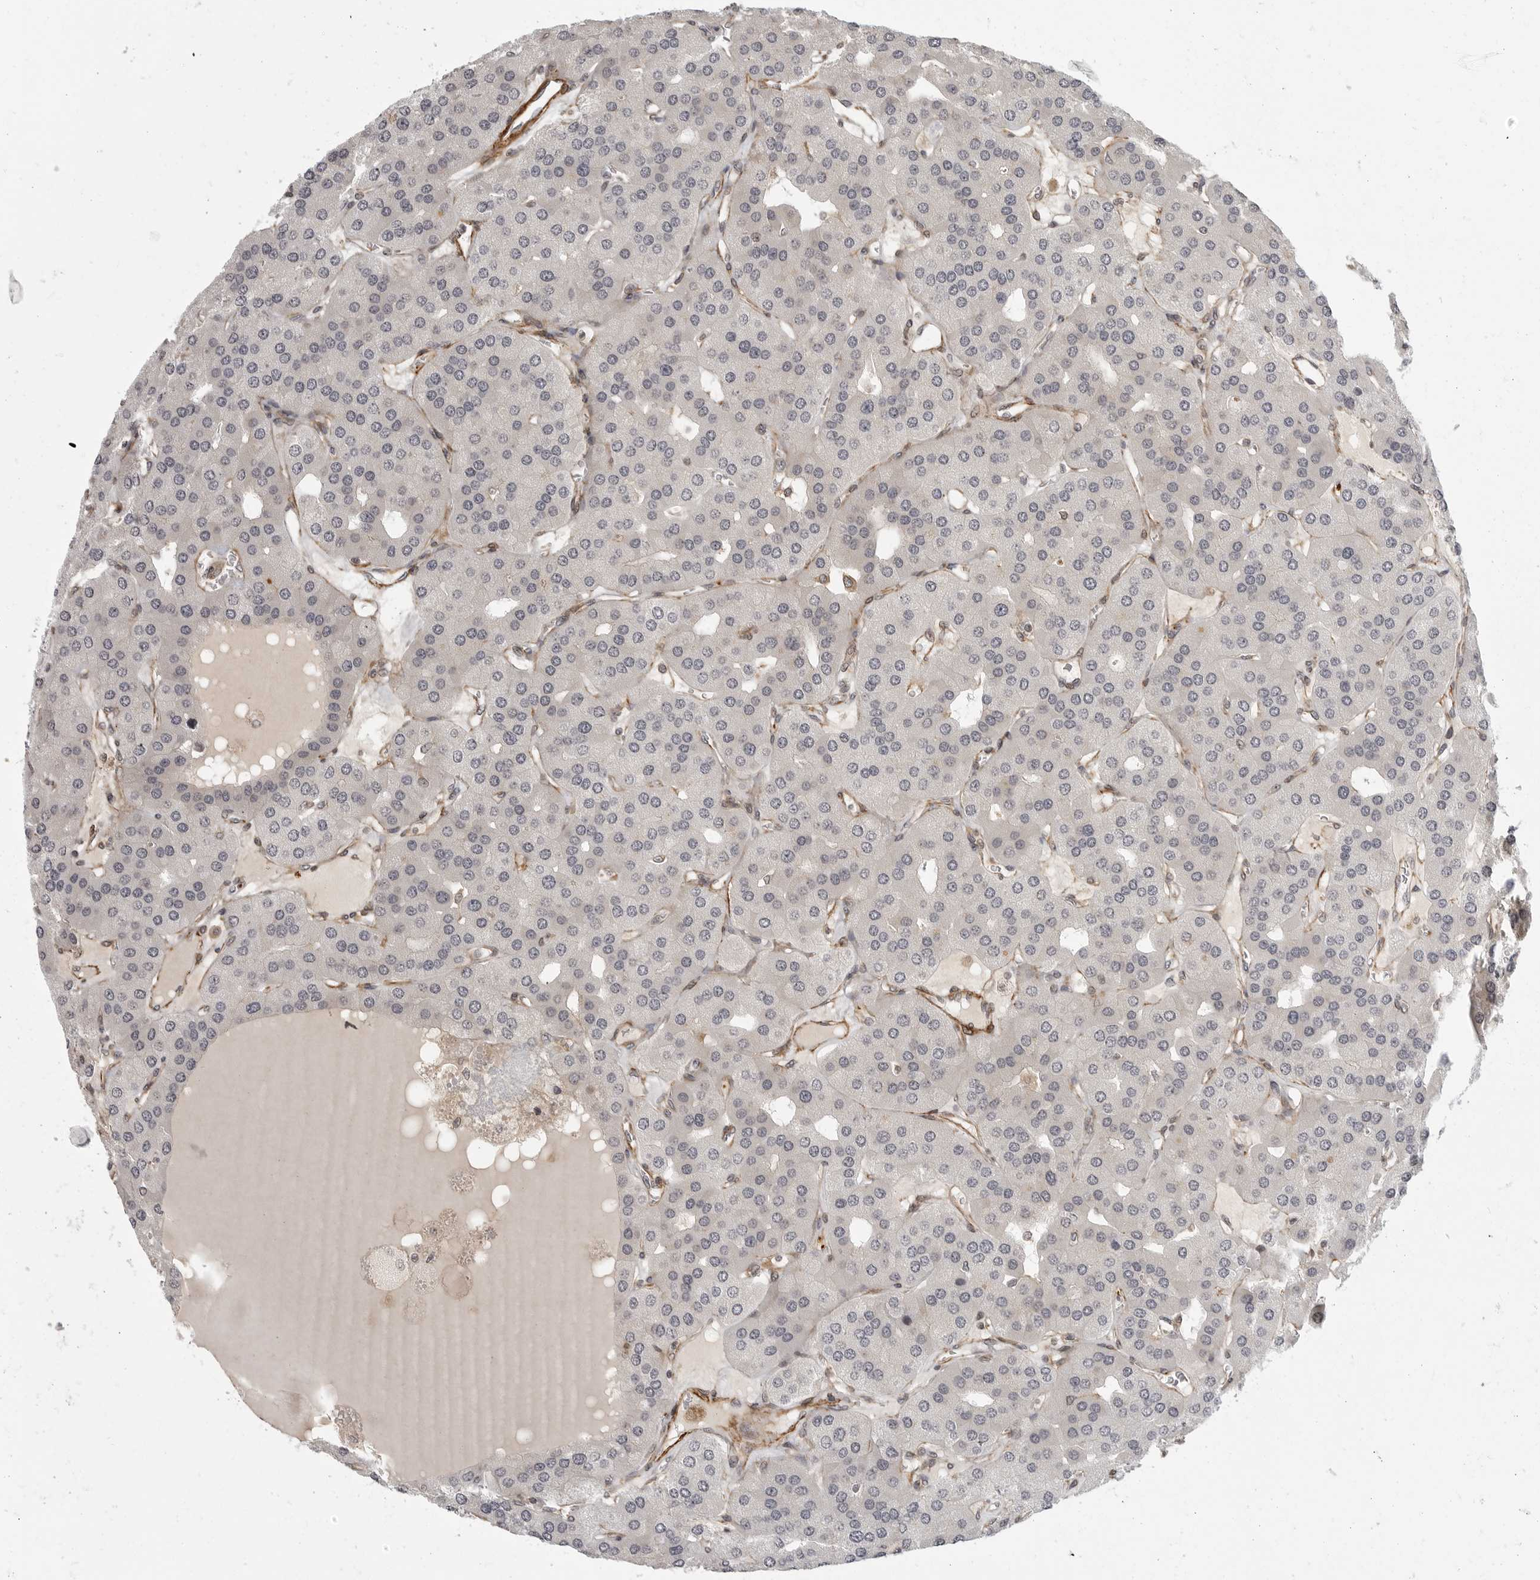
{"staining": {"intensity": "negative", "quantity": "none", "location": "none"}, "tissue": "parathyroid gland", "cell_type": "Glandular cells", "image_type": "normal", "snomed": [{"axis": "morphology", "description": "Normal tissue, NOS"}, {"axis": "morphology", "description": "Adenoma, NOS"}, {"axis": "topography", "description": "Parathyroid gland"}], "caption": "Immunohistochemistry histopathology image of benign human parathyroid gland stained for a protein (brown), which shows no staining in glandular cells.", "gene": "TUT4", "patient": {"sex": "female", "age": 86}}